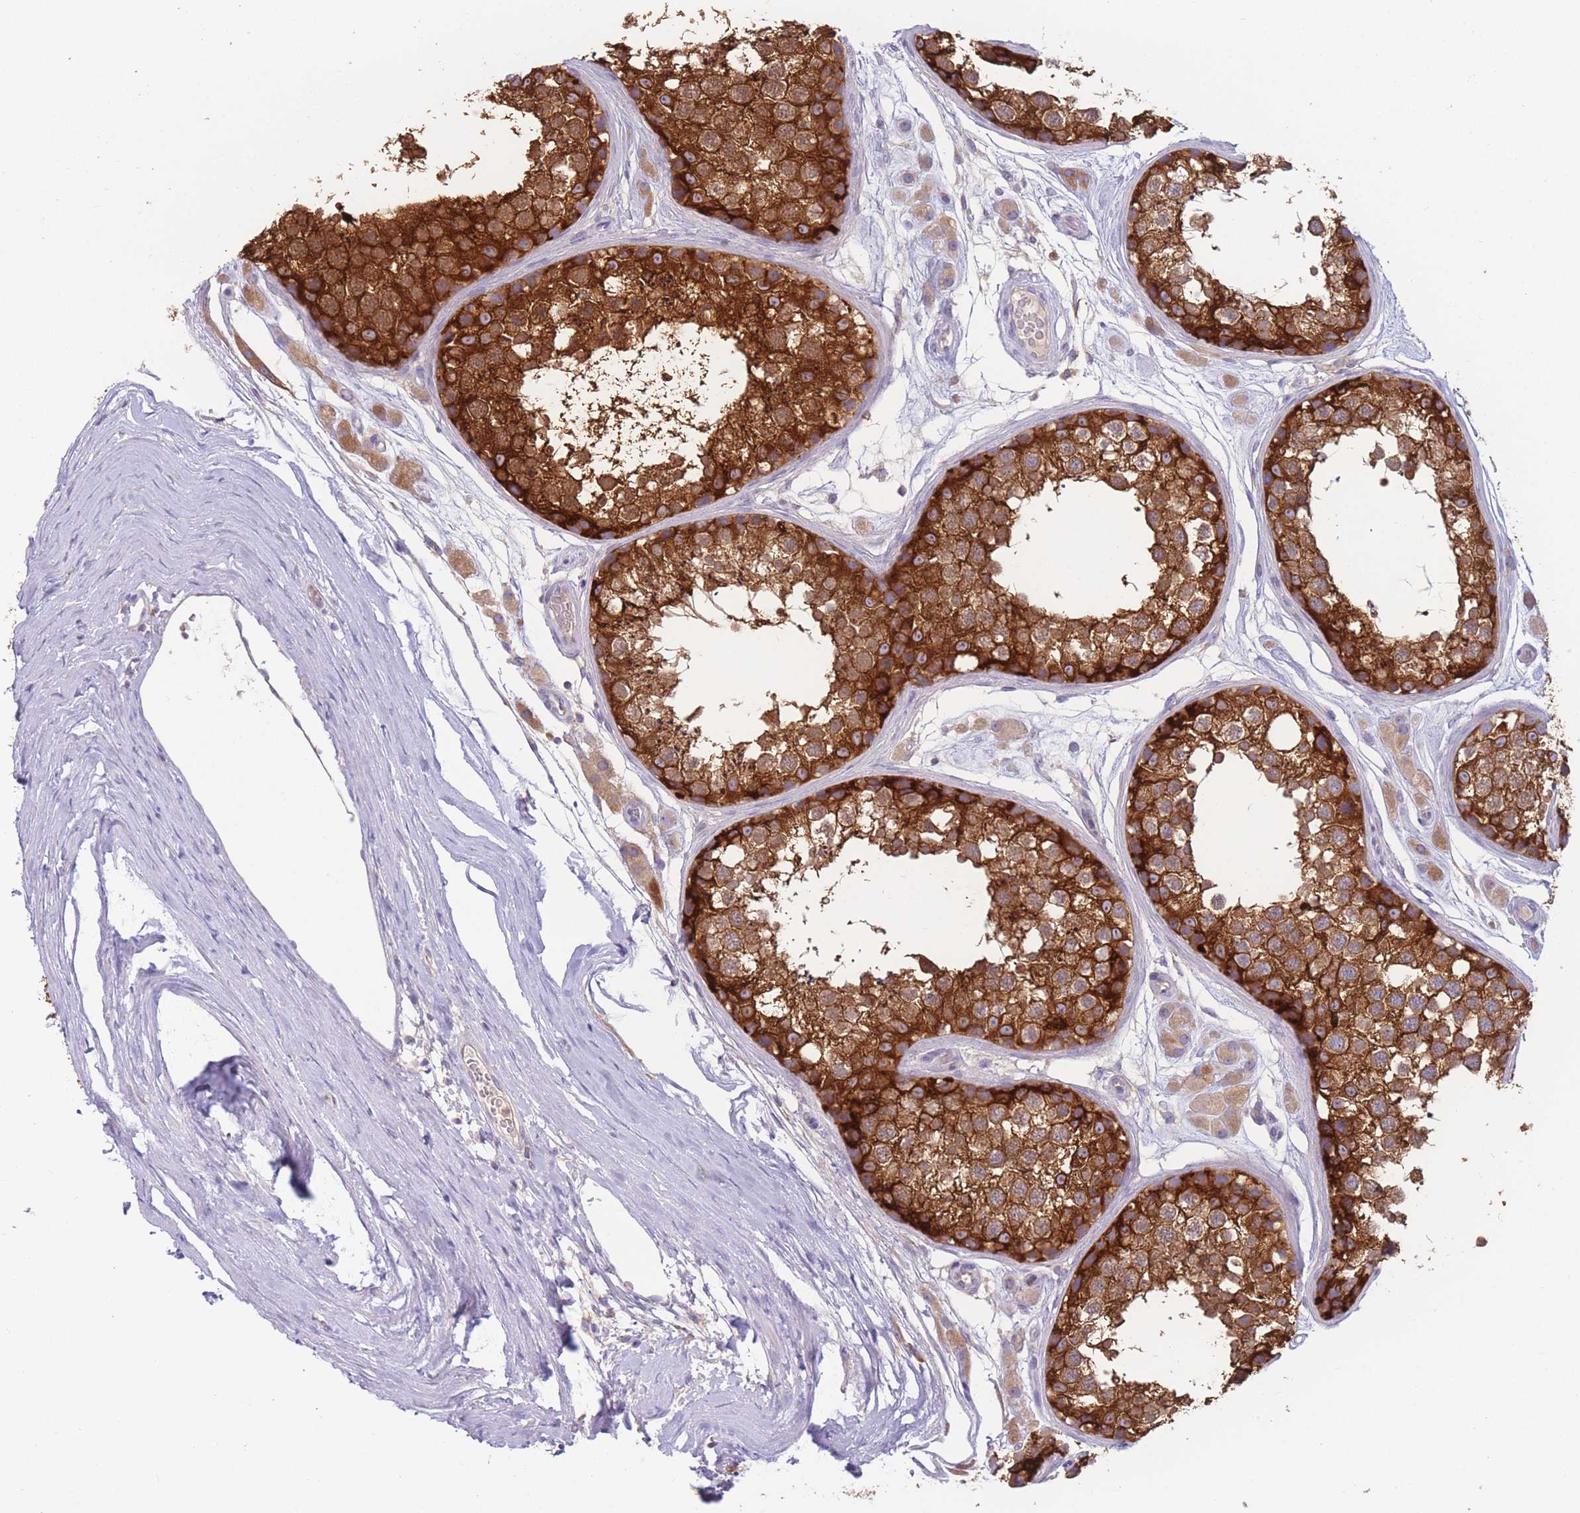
{"staining": {"intensity": "strong", "quantity": ">75%", "location": "cytoplasmic/membranous"}, "tissue": "testis", "cell_type": "Cells in seminiferous ducts", "image_type": "normal", "snomed": [{"axis": "morphology", "description": "Normal tissue, NOS"}, {"axis": "topography", "description": "Testis"}], "caption": "Immunohistochemistry of normal testis reveals high levels of strong cytoplasmic/membranous positivity in about >75% of cells in seminiferous ducts. The staining is performed using DAB (3,3'-diaminobenzidine) brown chromogen to label protein expression. The nuclei are counter-stained blue using hematoxylin.", "gene": "ST3GAL4", "patient": {"sex": "male", "age": 25}}